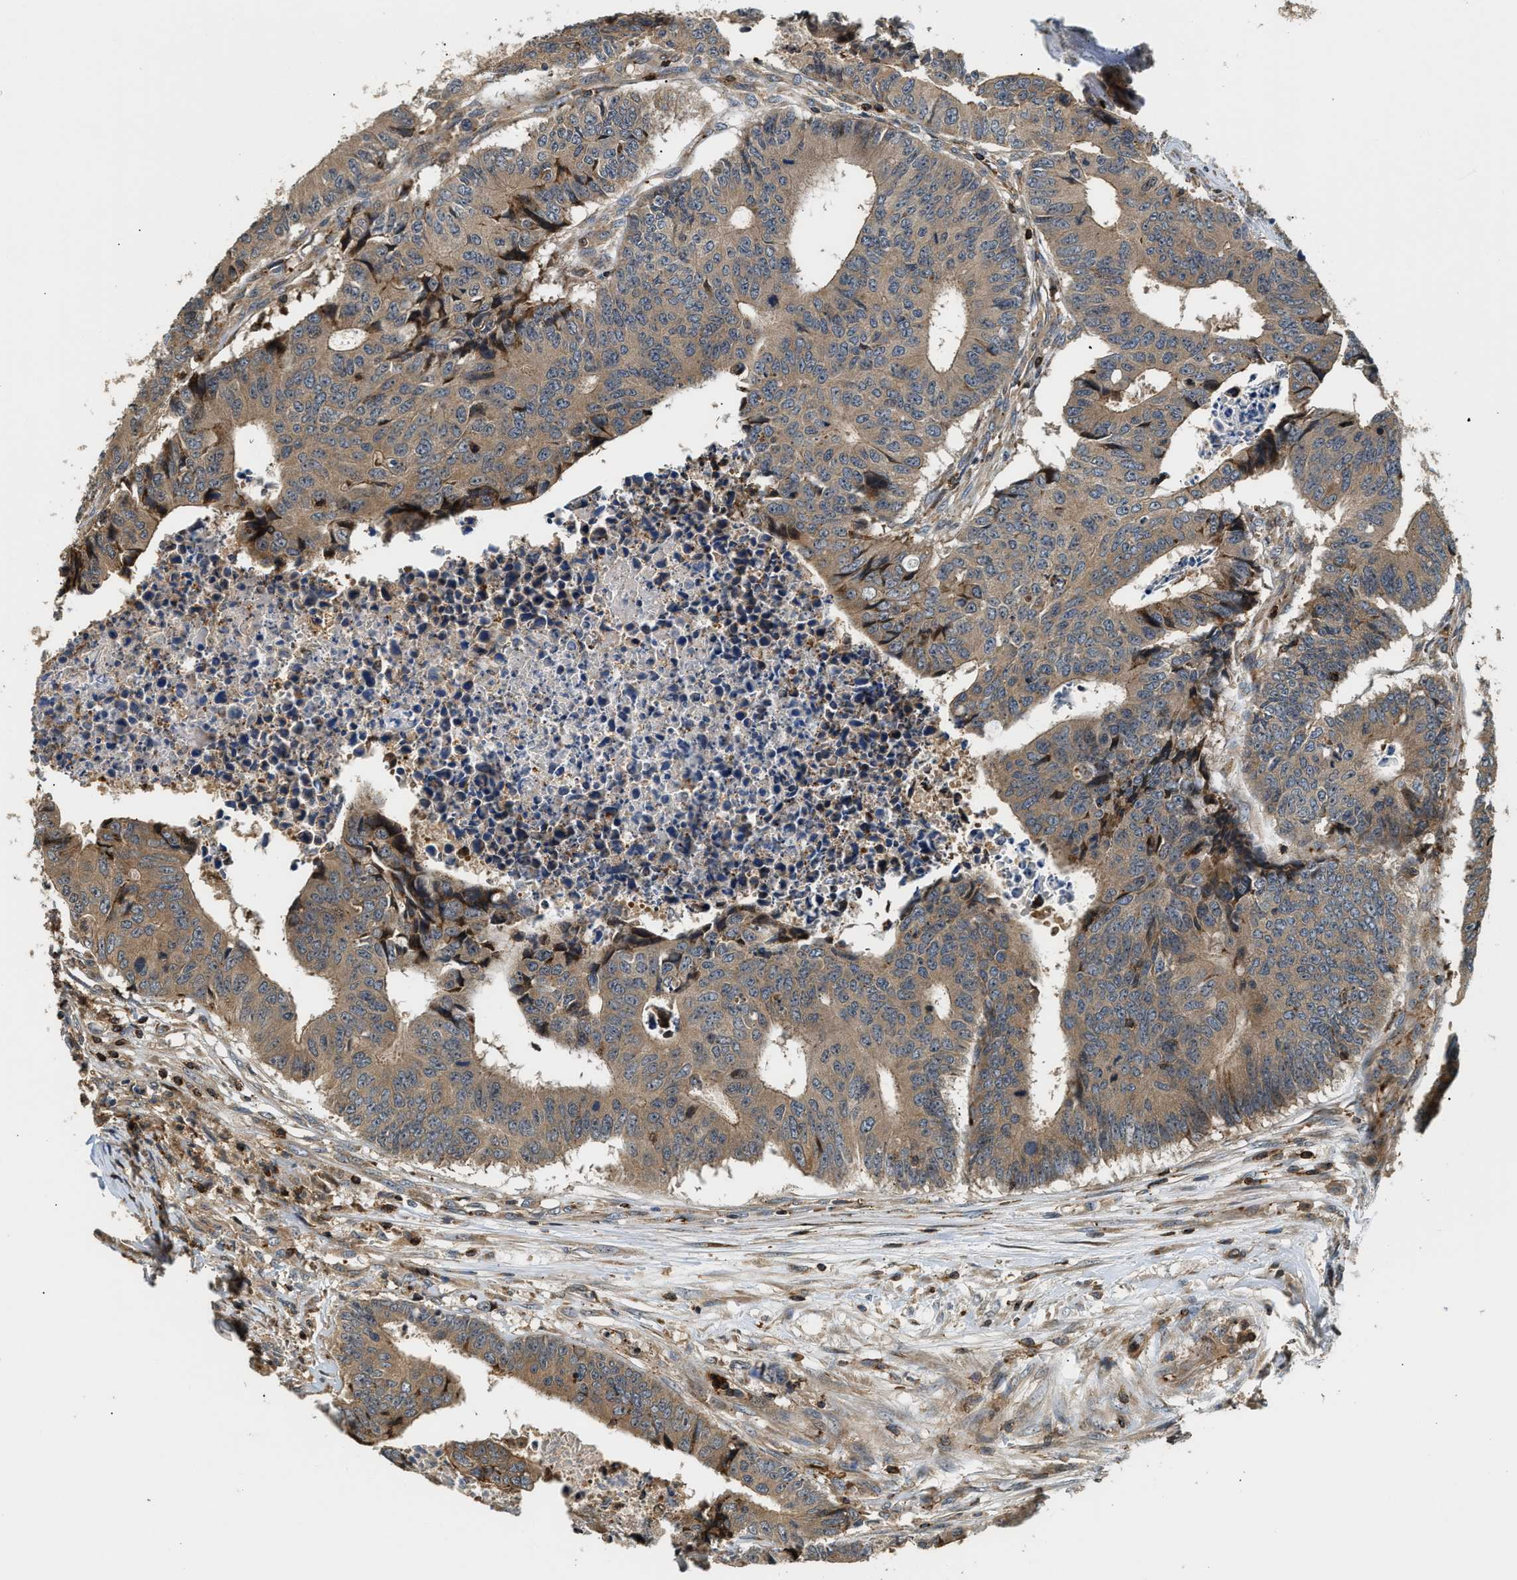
{"staining": {"intensity": "moderate", "quantity": ">75%", "location": "cytoplasmic/membranous"}, "tissue": "colorectal cancer", "cell_type": "Tumor cells", "image_type": "cancer", "snomed": [{"axis": "morphology", "description": "Adenocarcinoma, NOS"}, {"axis": "topography", "description": "Rectum"}], "caption": "The immunohistochemical stain labels moderate cytoplasmic/membranous positivity in tumor cells of colorectal adenocarcinoma tissue.", "gene": "SNX5", "patient": {"sex": "male", "age": 84}}